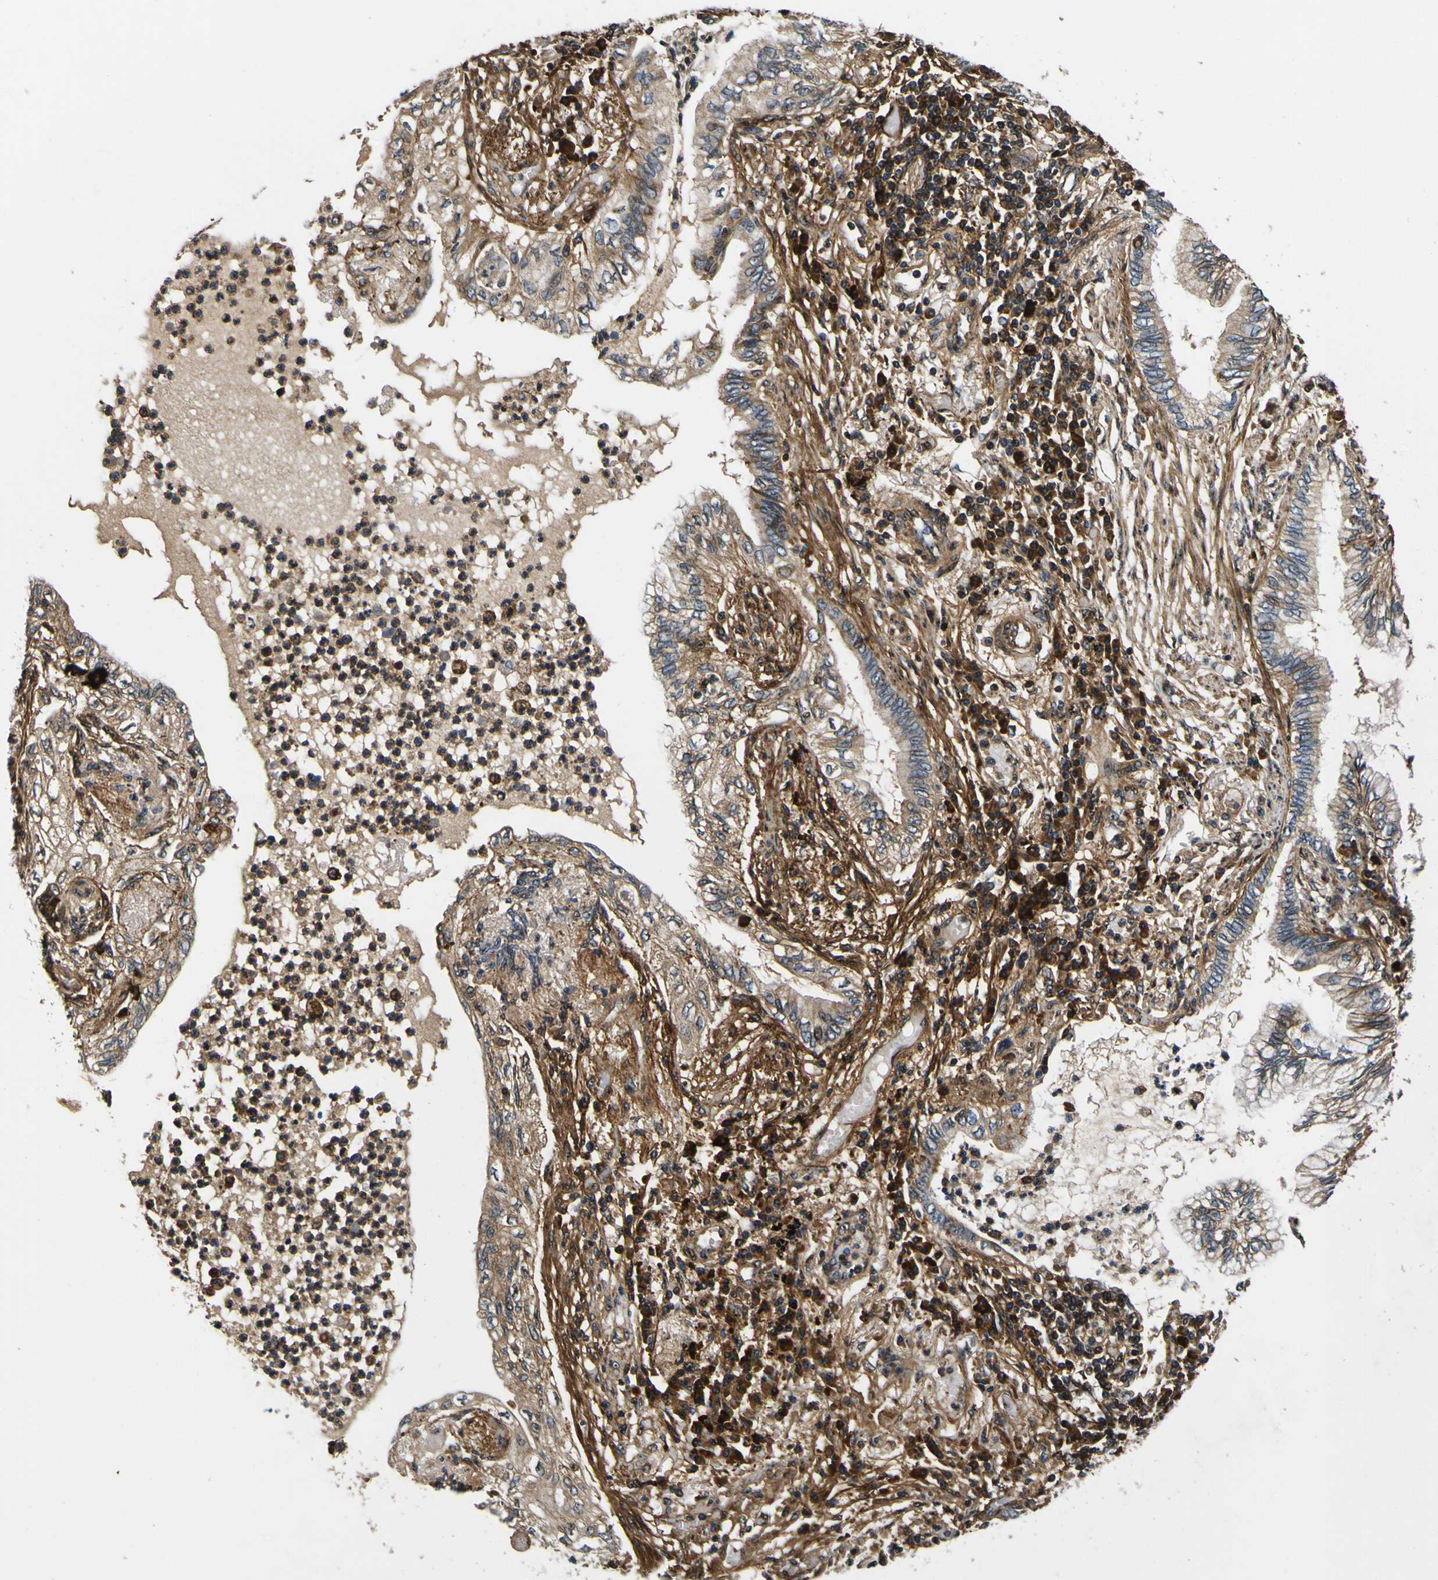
{"staining": {"intensity": "moderate", "quantity": ">75%", "location": "cytoplasmic/membranous"}, "tissue": "lung cancer", "cell_type": "Tumor cells", "image_type": "cancer", "snomed": [{"axis": "morphology", "description": "Normal tissue, NOS"}, {"axis": "morphology", "description": "Adenocarcinoma, NOS"}, {"axis": "topography", "description": "Bronchus"}, {"axis": "topography", "description": "Lung"}], "caption": "Lung adenocarcinoma was stained to show a protein in brown. There is medium levels of moderate cytoplasmic/membranous expression in approximately >75% of tumor cells.", "gene": "LRP4", "patient": {"sex": "female", "age": 70}}